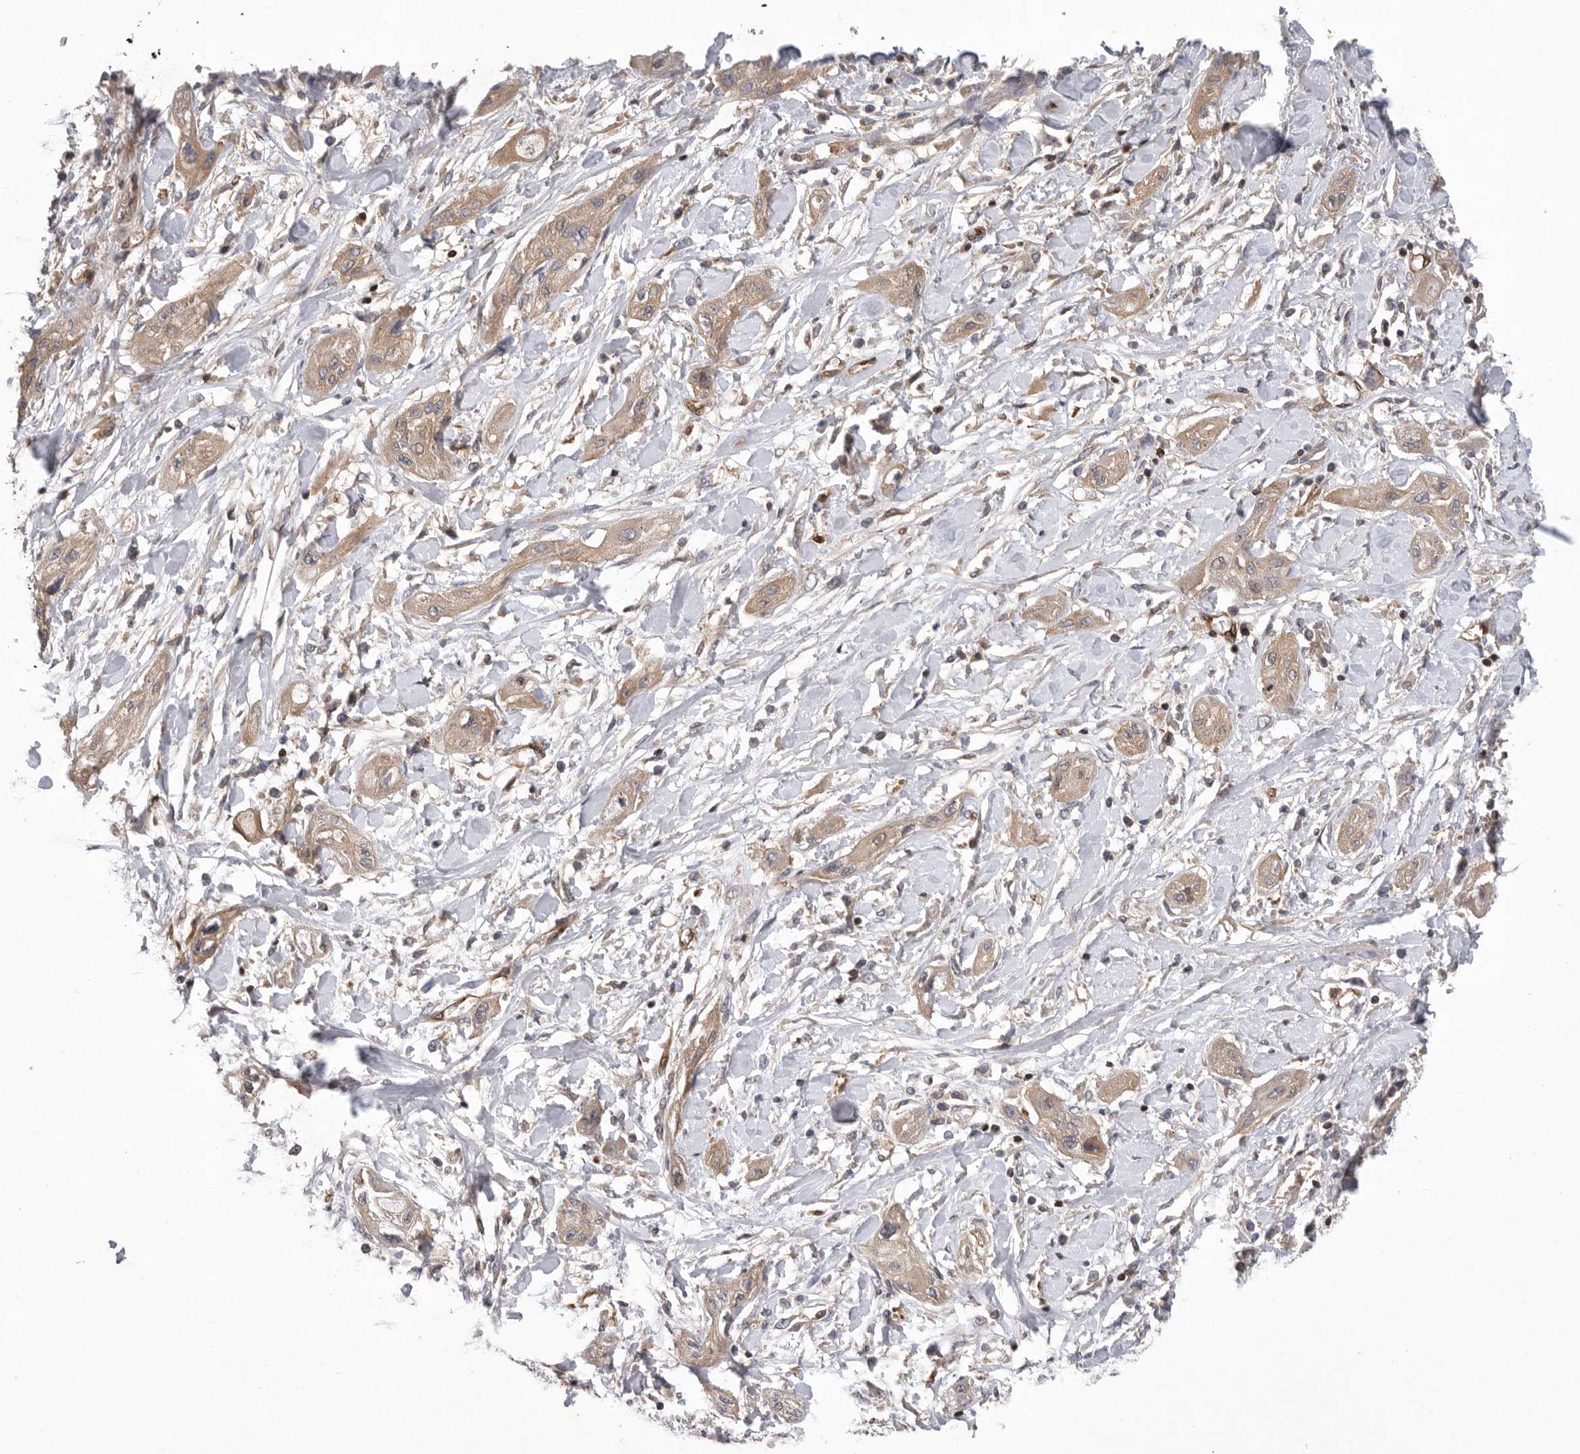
{"staining": {"intensity": "weak", "quantity": ">75%", "location": "cytoplasmic/membranous"}, "tissue": "lung cancer", "cell_type": "Tumor cells", "image_type": "cancer", "snomed": [{"axis": "morphology", "description": "Squamous cell carcinoma, NOS"}, {"axis": "topography", "description": "Lung"}], "caption": "The image reveals immunohistochemical staining of squamous cell carcinoma (lung). There is weak cytoplasmic/membranous positivity is appreciated in approximately >75% of tumor cells. (DAB IHC, brown staining for protein, blue staining for nuclei).", "gene": "PRKCH", "patient": {"sex": "female", "age": 47}}